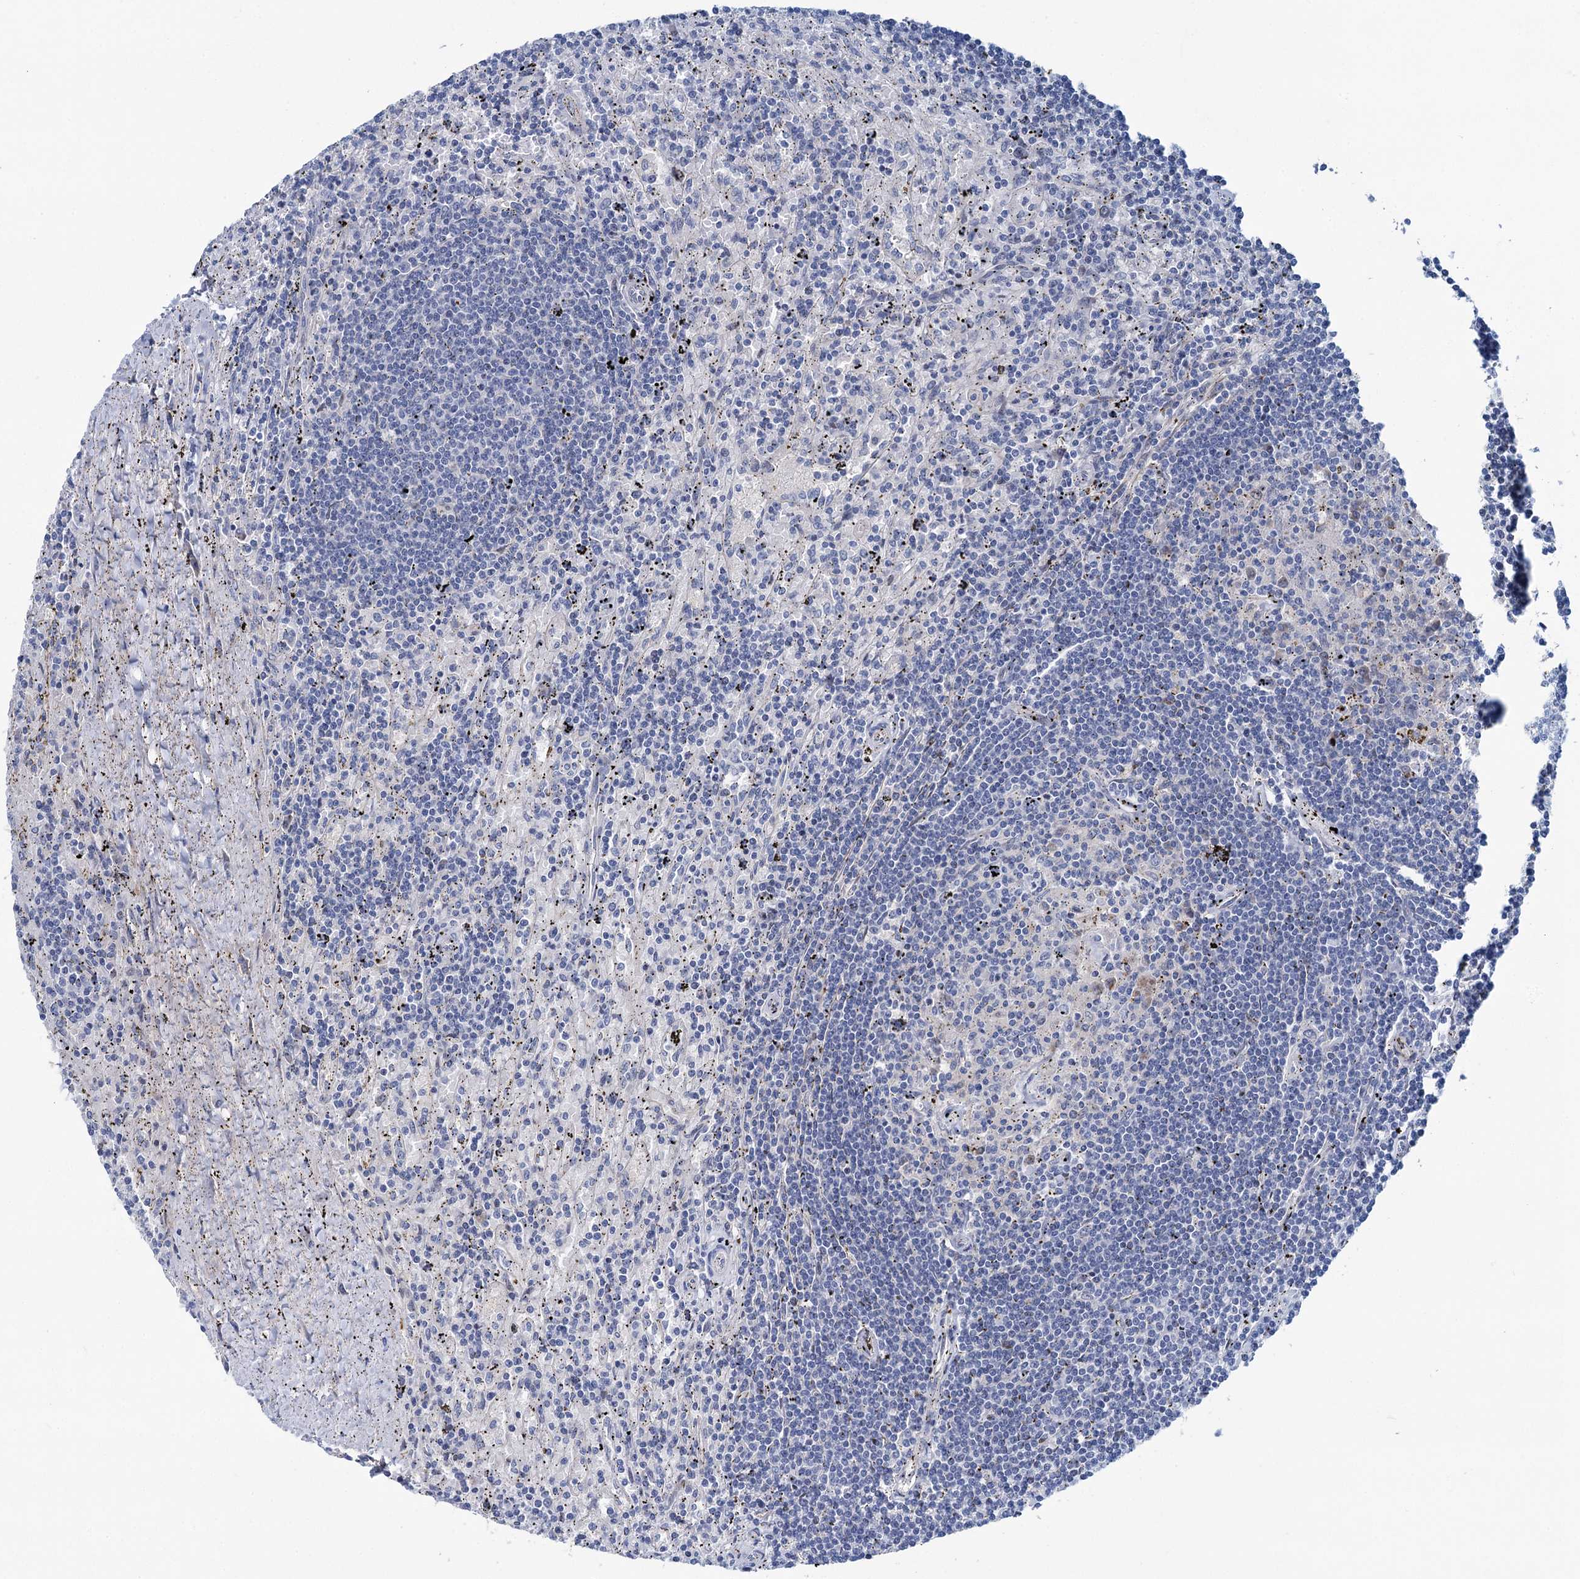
{"staining": {"intensity": "negative", "quantity": "none", "location": "none"}, "tissue": "lymphoma", "cell_type": "Tumor cells", "image_type": "cancer", "snomed": [{"axis": "morphology", "description": "Malignant lymphoma, non-Hodgkin's type, Low grade"}, {"axis": "topography", "description": "Spleen"}], "caption": "Micrograph shows no significant protein staining in tumor cells of lymphoma.", "gene": "CHDH", "patient": {"sex": "male", "age": 76}}